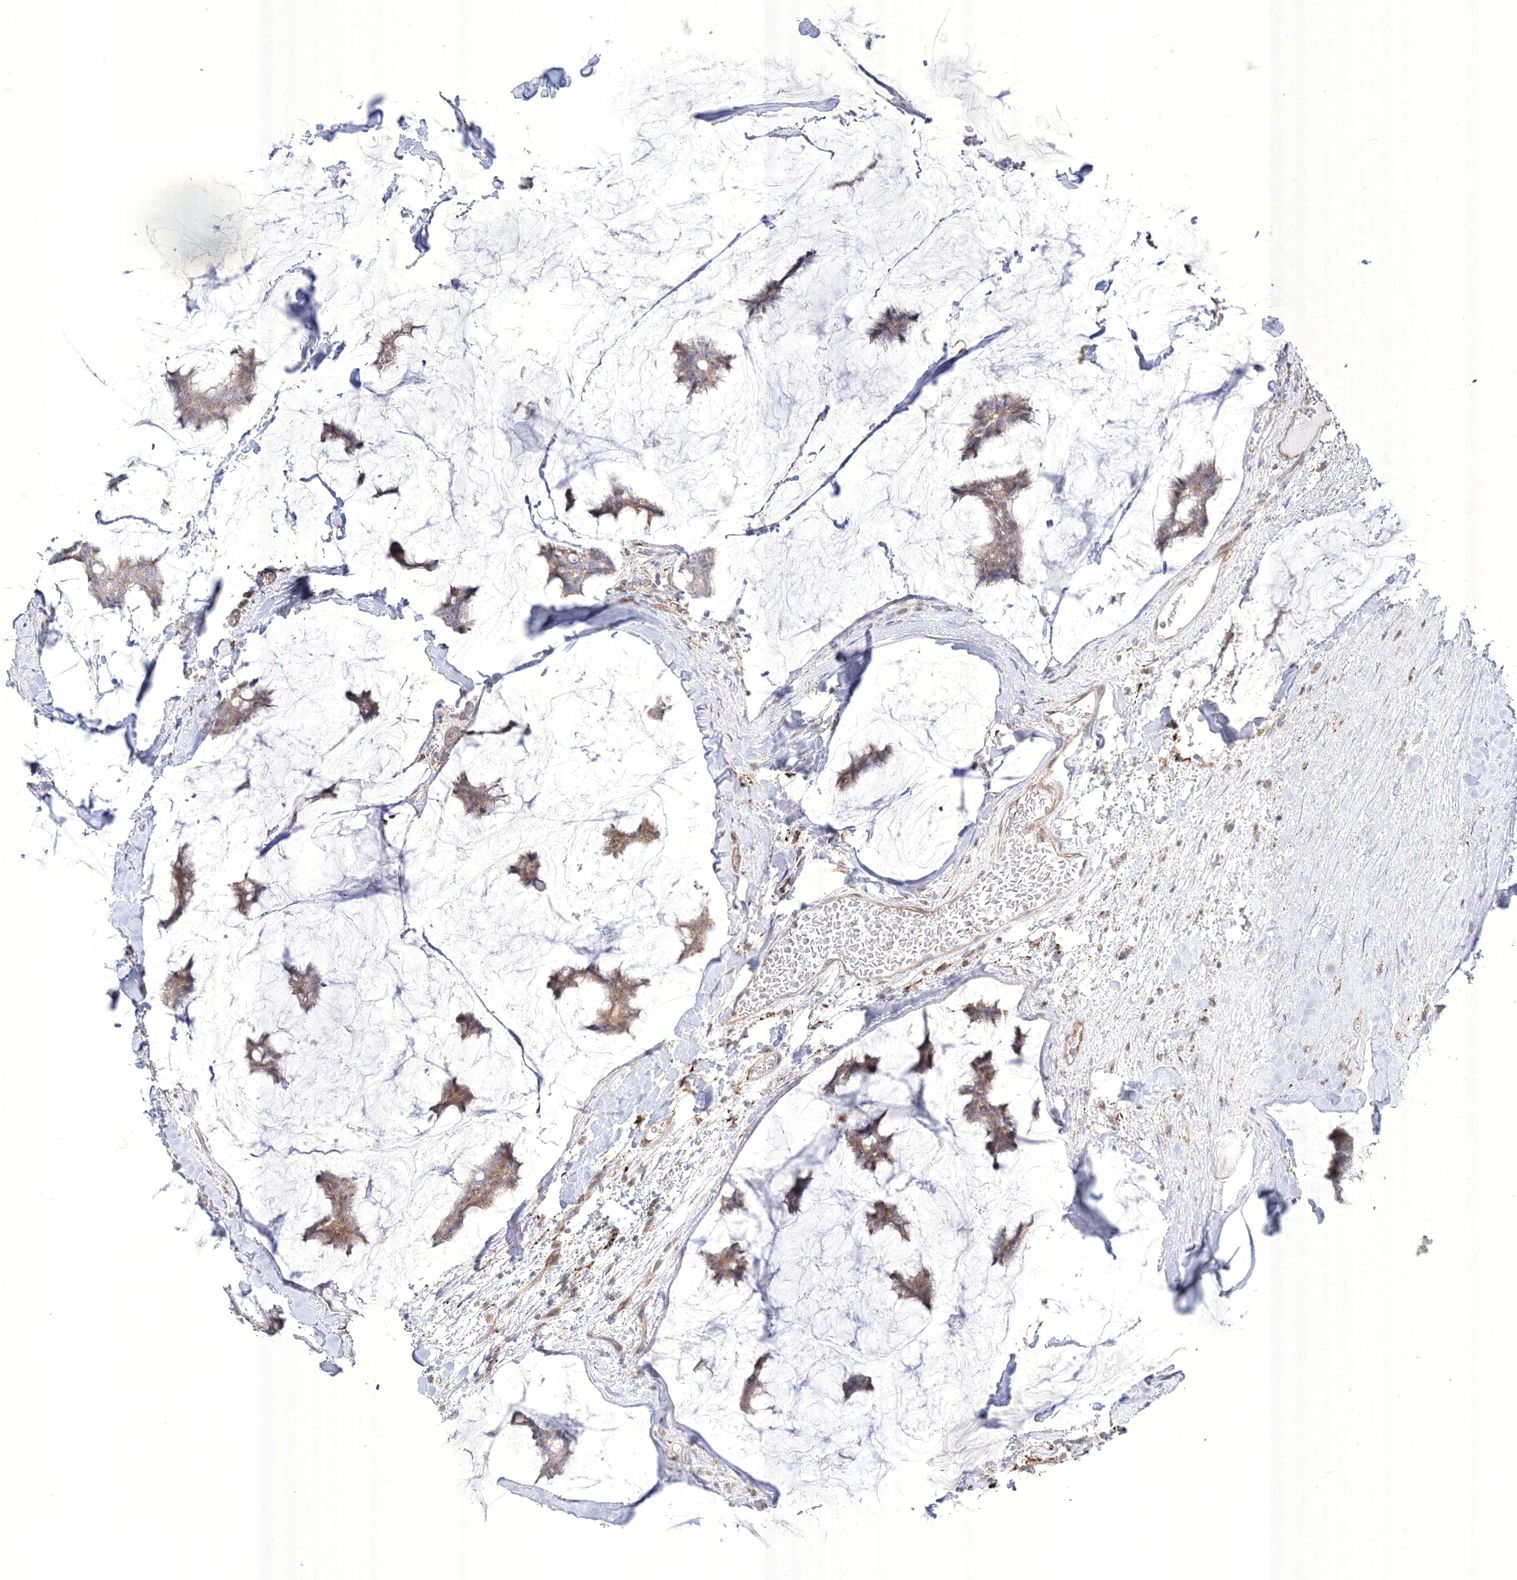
{"staining": {"intensity": "weak", "quantity": ">75%", "location": "cytoplasmic/membranous"}, "tissue": "breast cancer", "cell_type": "Tumor cells", "image_type": "cancer", "snomed": [{"axis": "morphology", "description": "Duct carcinoma"}, {"axis": "topography", "description": "Breast"}], "caption": "Weak cytoplasmic/membranous protein positivity is present in approximately >75% of tumor cells in breast cancer (invasive ductal carcinoma).", "gene": "WDR49", "patient": {"sex": "female", "age": 93}}